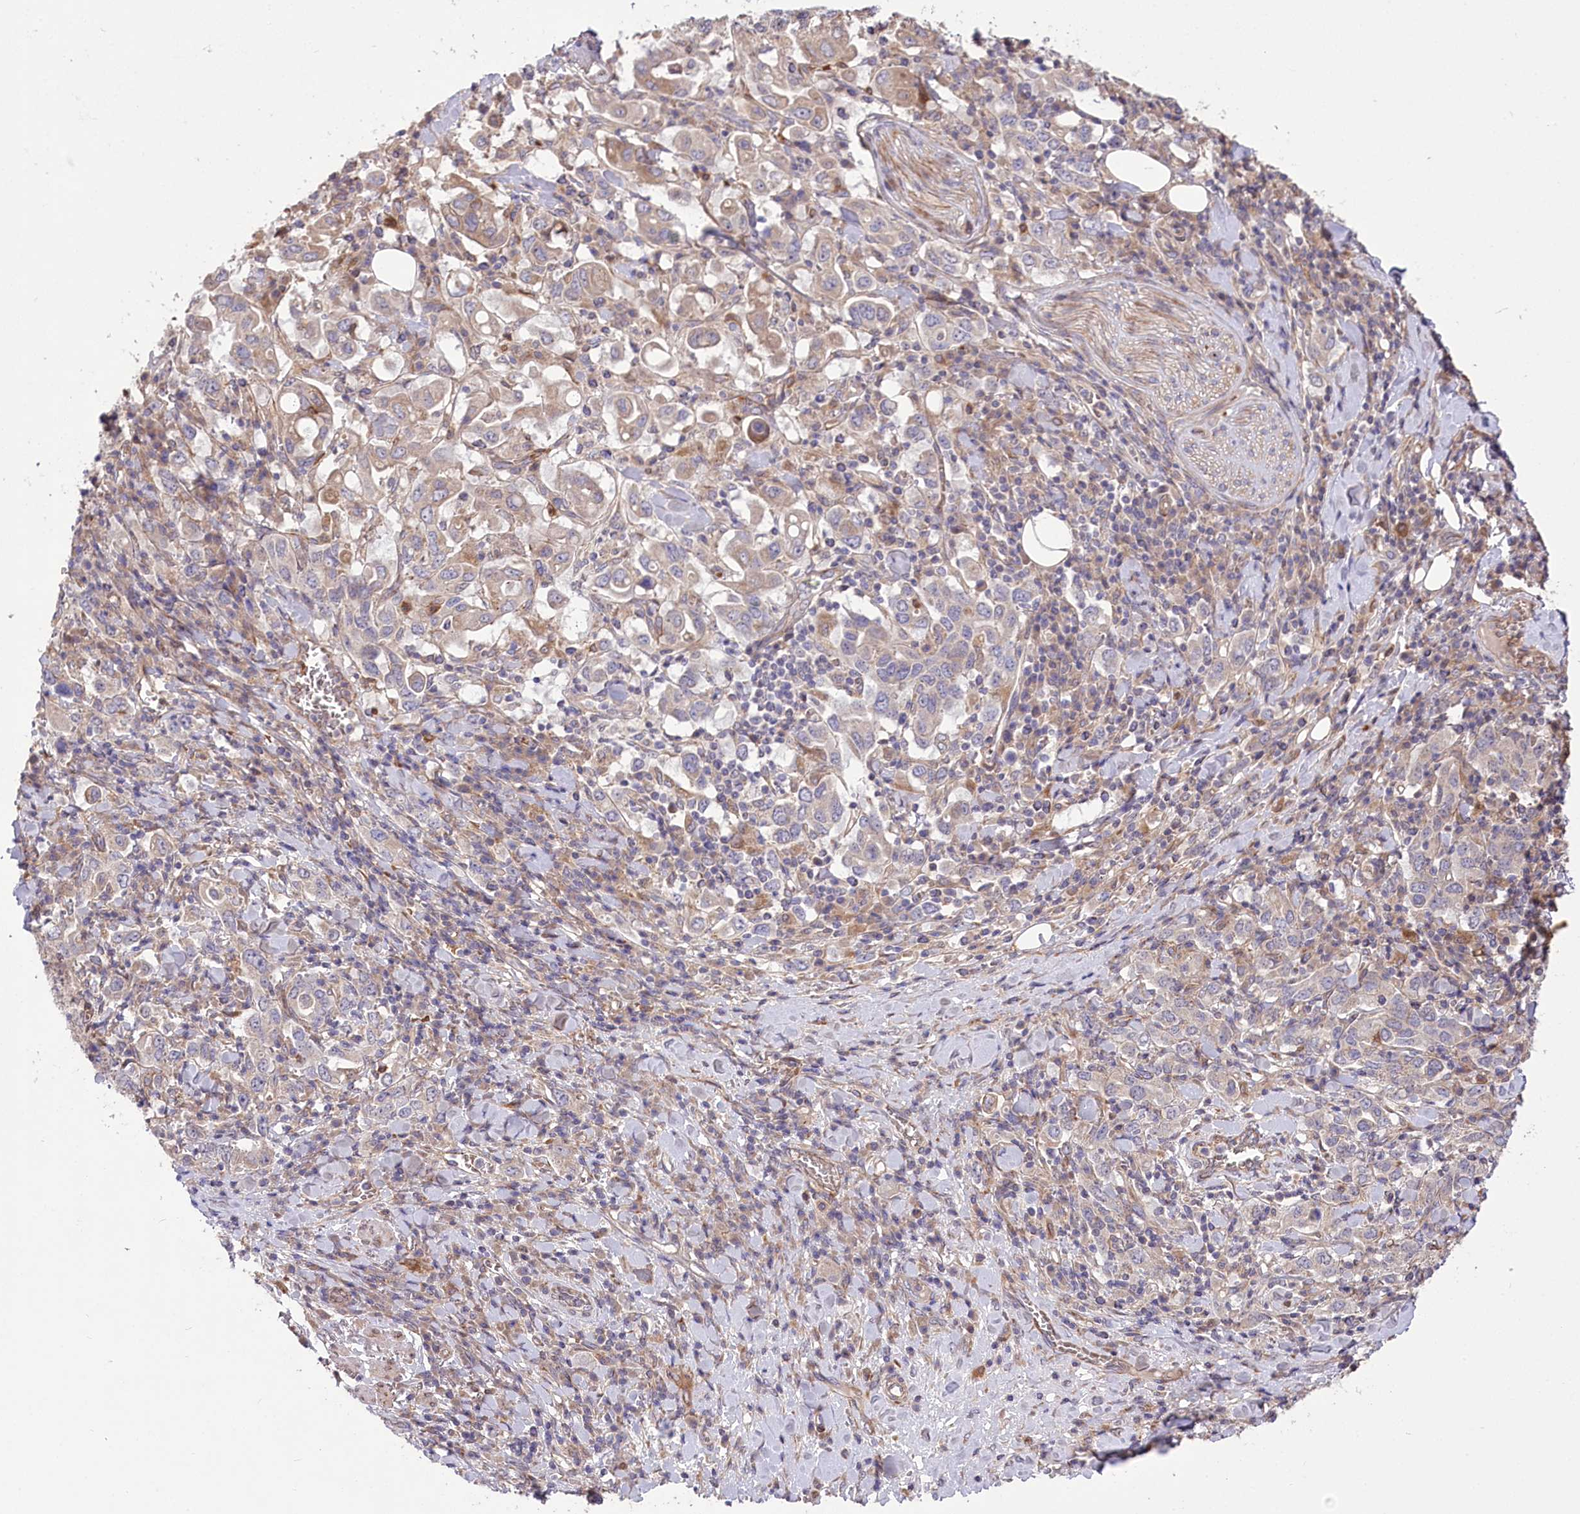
{"staining": {"intensity": "weak", "quantity": "25%-75%", "location": "cytoplasmic/membranous"}, "tissue": "stomach cancer", "cell_type": "Tumor cells", "image_type": "cancer", "snomed": [{"axis": "morphology", "description": "Adenocarcinoma, NOS"}, {"axis": "topography", "description": "Stomach, upper"}], "caption": "This is an image of immunohistochemistry (IHC) staining of stomach adenocarcinoma, which shows weak staining in the cytoplasmic/membranous of tumor cells.", "gene": "TRUB1", "patient": {"sex": "male", "age": 62}}